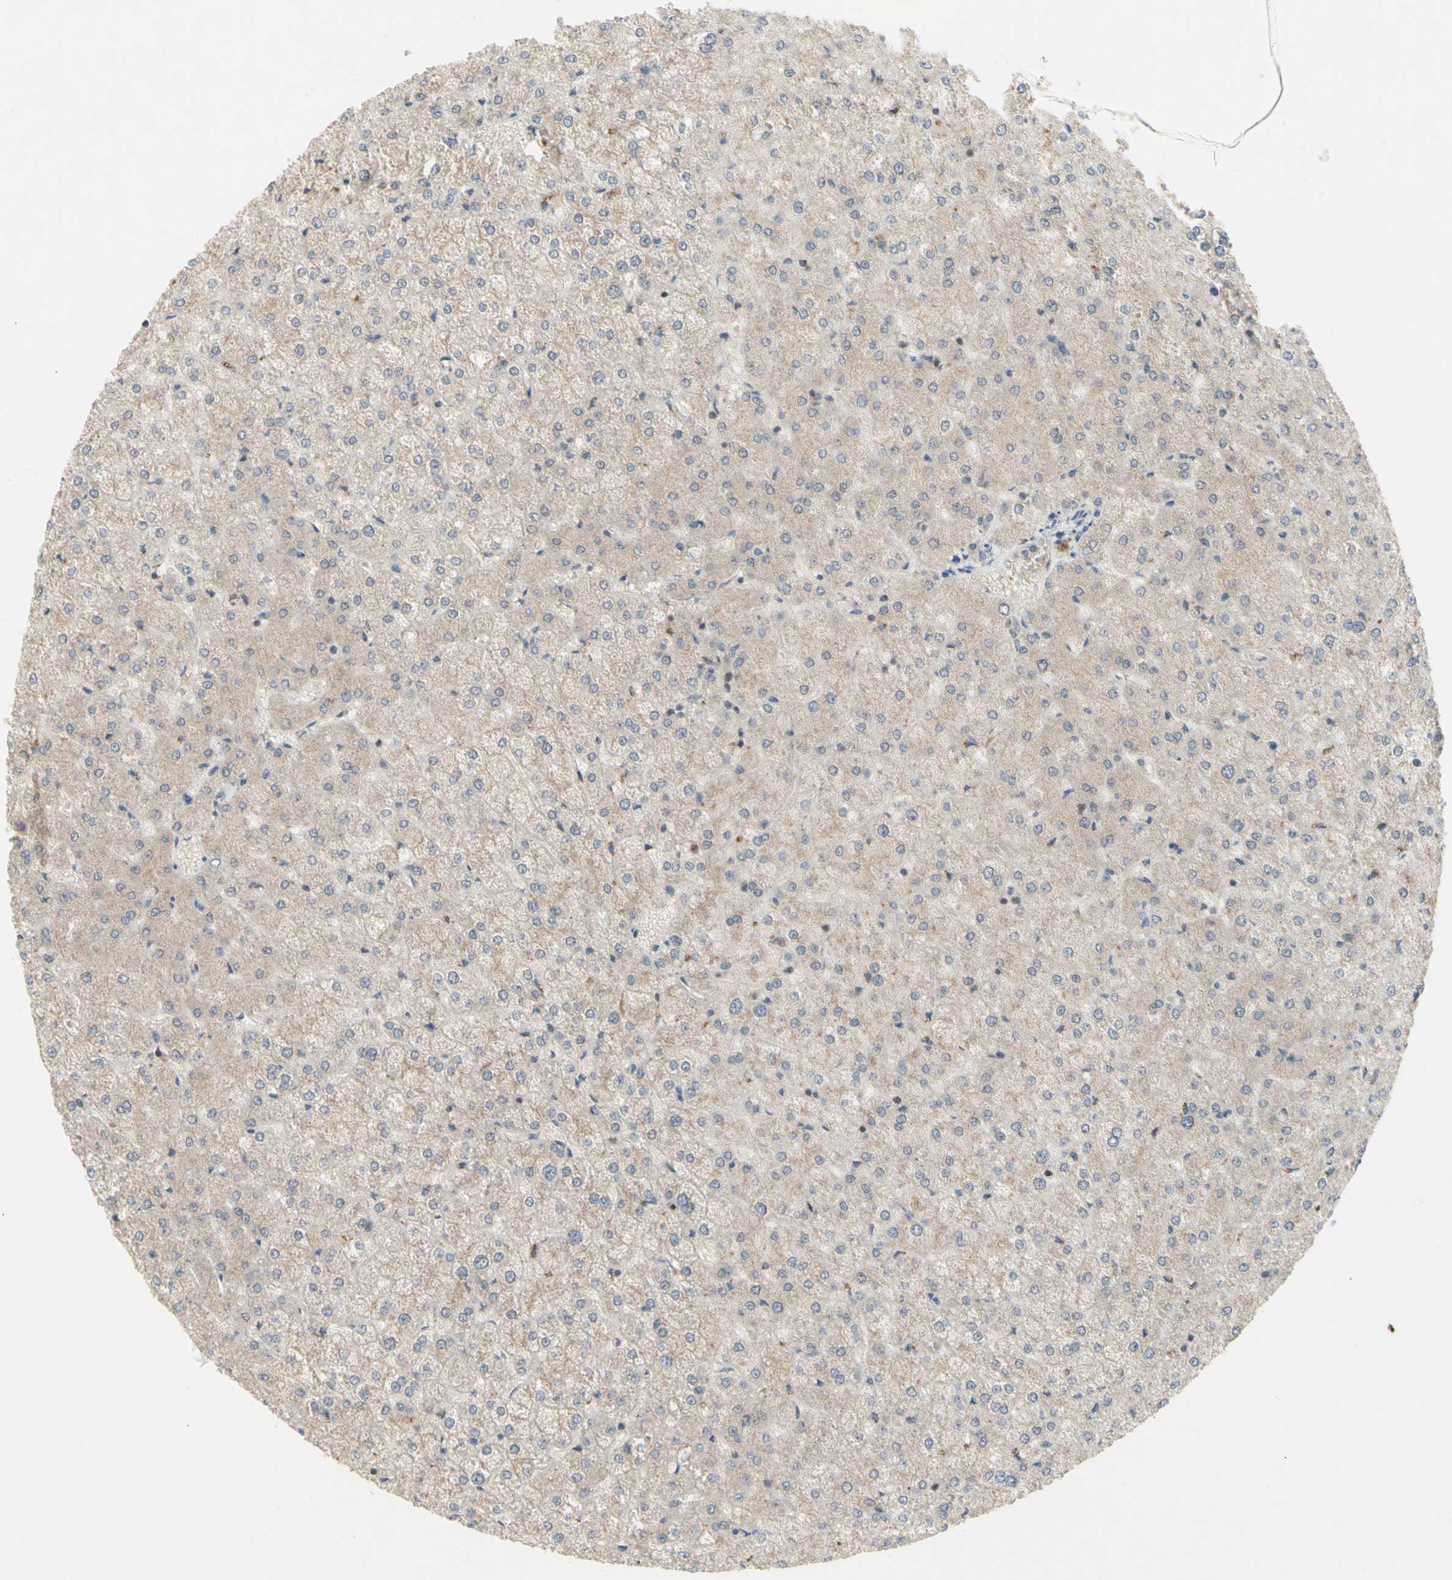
{"staining": {"intensity": "weak", "quantity": ">75%", "location": "cytoplasmic/membranous"}, "tissue": "liver", "cell_type": "Cholangiocytes", "image_type": "normal", "snomed": [{"axis": "morphology", "description": "Normal tissue, NOS"}, {"axis": "topography", "description": "Liver"}], "caption": "Protein staining displays weak cytoplasmic/membranous staining in about >75% of cholangiocytes in benign liver.", "gene": "NLRP1", "patient": {"sex": "female", "age": 32}}